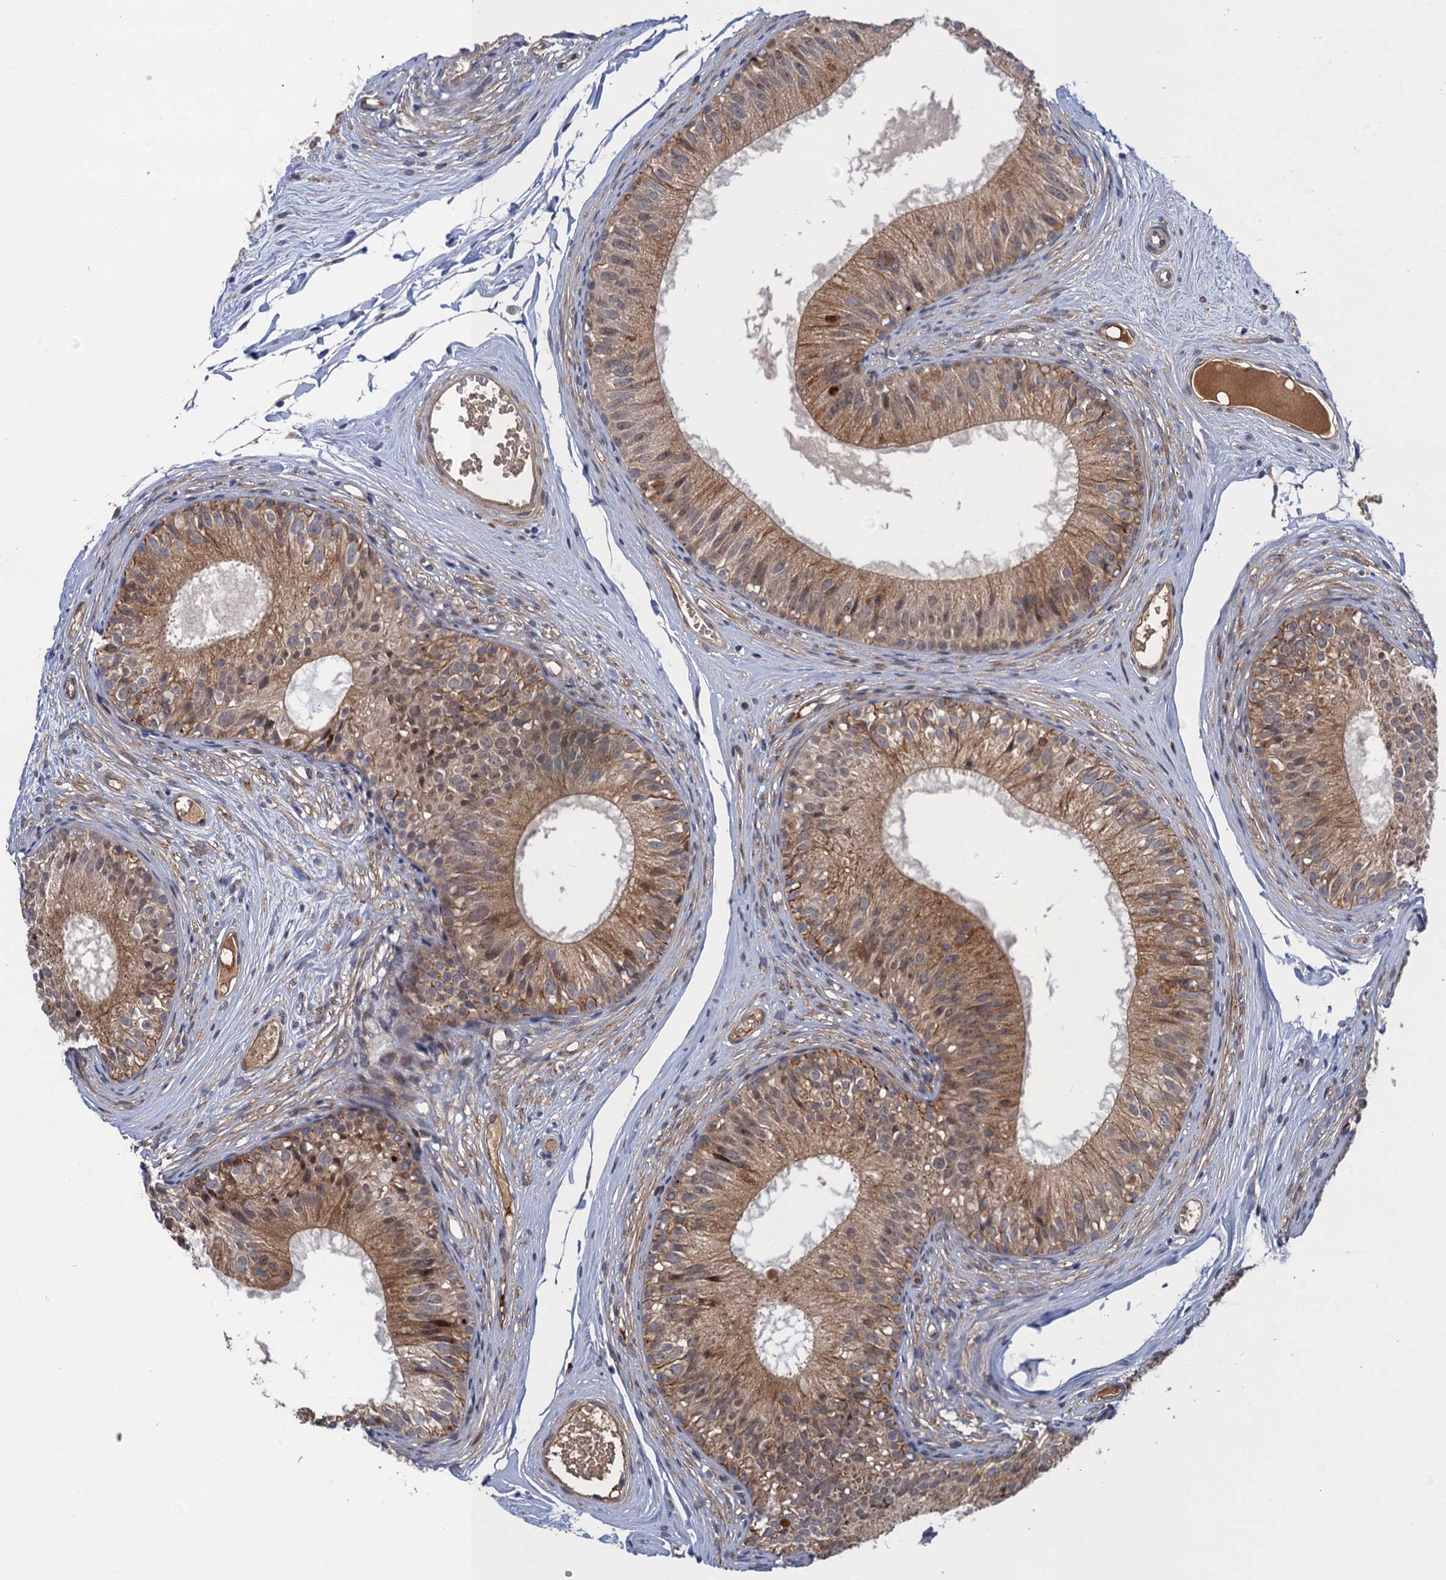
{"staining": {"intensity": "moderate", "quantity": ">75%", "location": "cytoplasmic/membranous,nuclear"}, "tissue": "epididymis", "cell_type": "Glandular cells", "image_type": "normal", "snomed": [{"axis": "morphology", "description": "Normal tissue, NOS"}, {"axis": "morphology", "description": "Seminoma in situ"}, {"axis": "topography", "description": "Testis"}, {"axis": "topography", "description": "Epididymis"}], "caption": "Immunohistochemical staining of benign epididymis demonstrates medium levels of moderate cytoplasmic/membranous,nuclear staining in approximately >75% of glandular cells. The staining is performed using DAB (3,3'-diaminobenzidine) brown chromogen to label protein expression. The nuclei are counter-stained blue using hematoxylin.", "gene": "NEK8", "patient": {"sex": "male", "age": 28}}